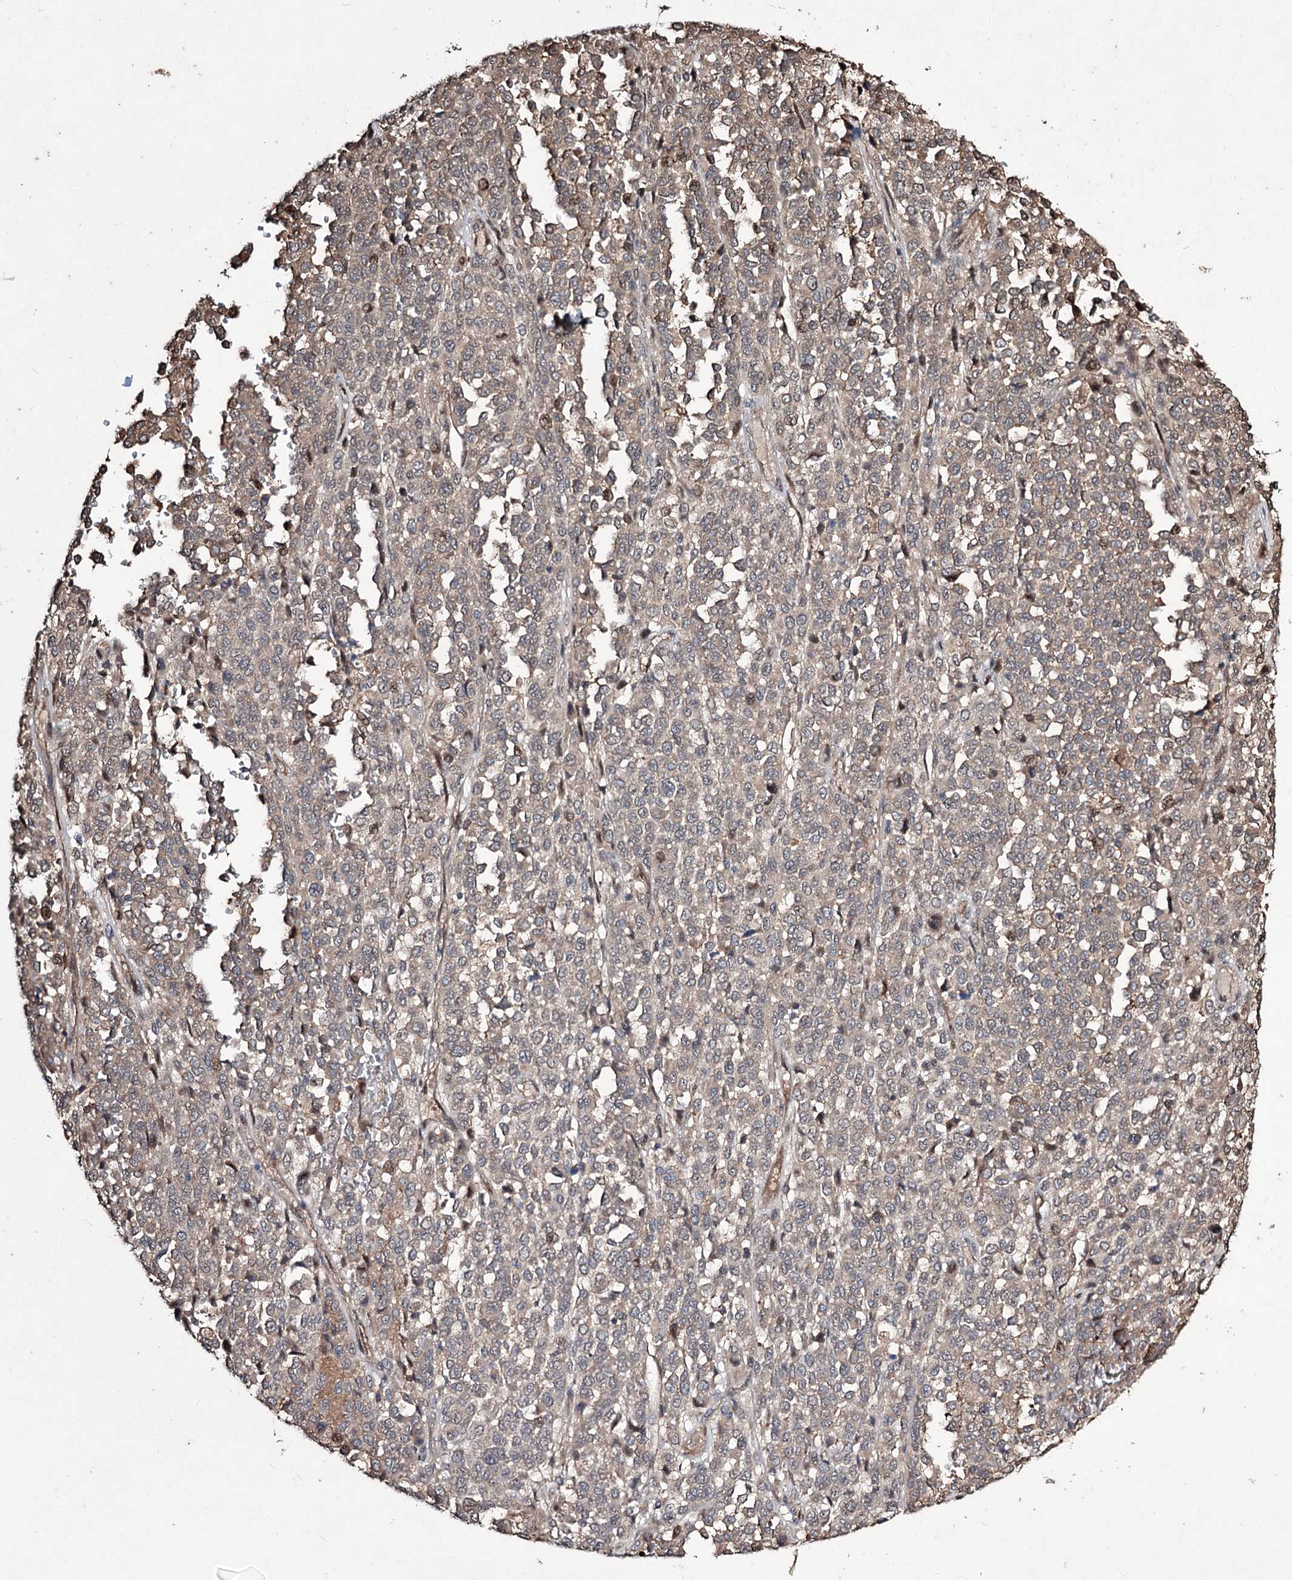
{"staining": {"intensity": "weak", "quantity": "25%-75%", "location": "cytoplasmic/membranous"}, "tissue": "melanoma", "cell_type": "Tumor cells", "image_type": "cancer", "snomed": [{"axis": "morphology", "description": "Malignant melanoma, Metastatic site"}, {"axis": "topography", "description": "Pancreas"}], "caption": "Immunohistochemical staining of malignant melanoma (metastatic site) exhibits weak cytoplasmic/membranous protein expression in approximately 25%-75% of tumor cells.", "gene": "CPNE8", "patient": {"sex": "female", "age": 30}}